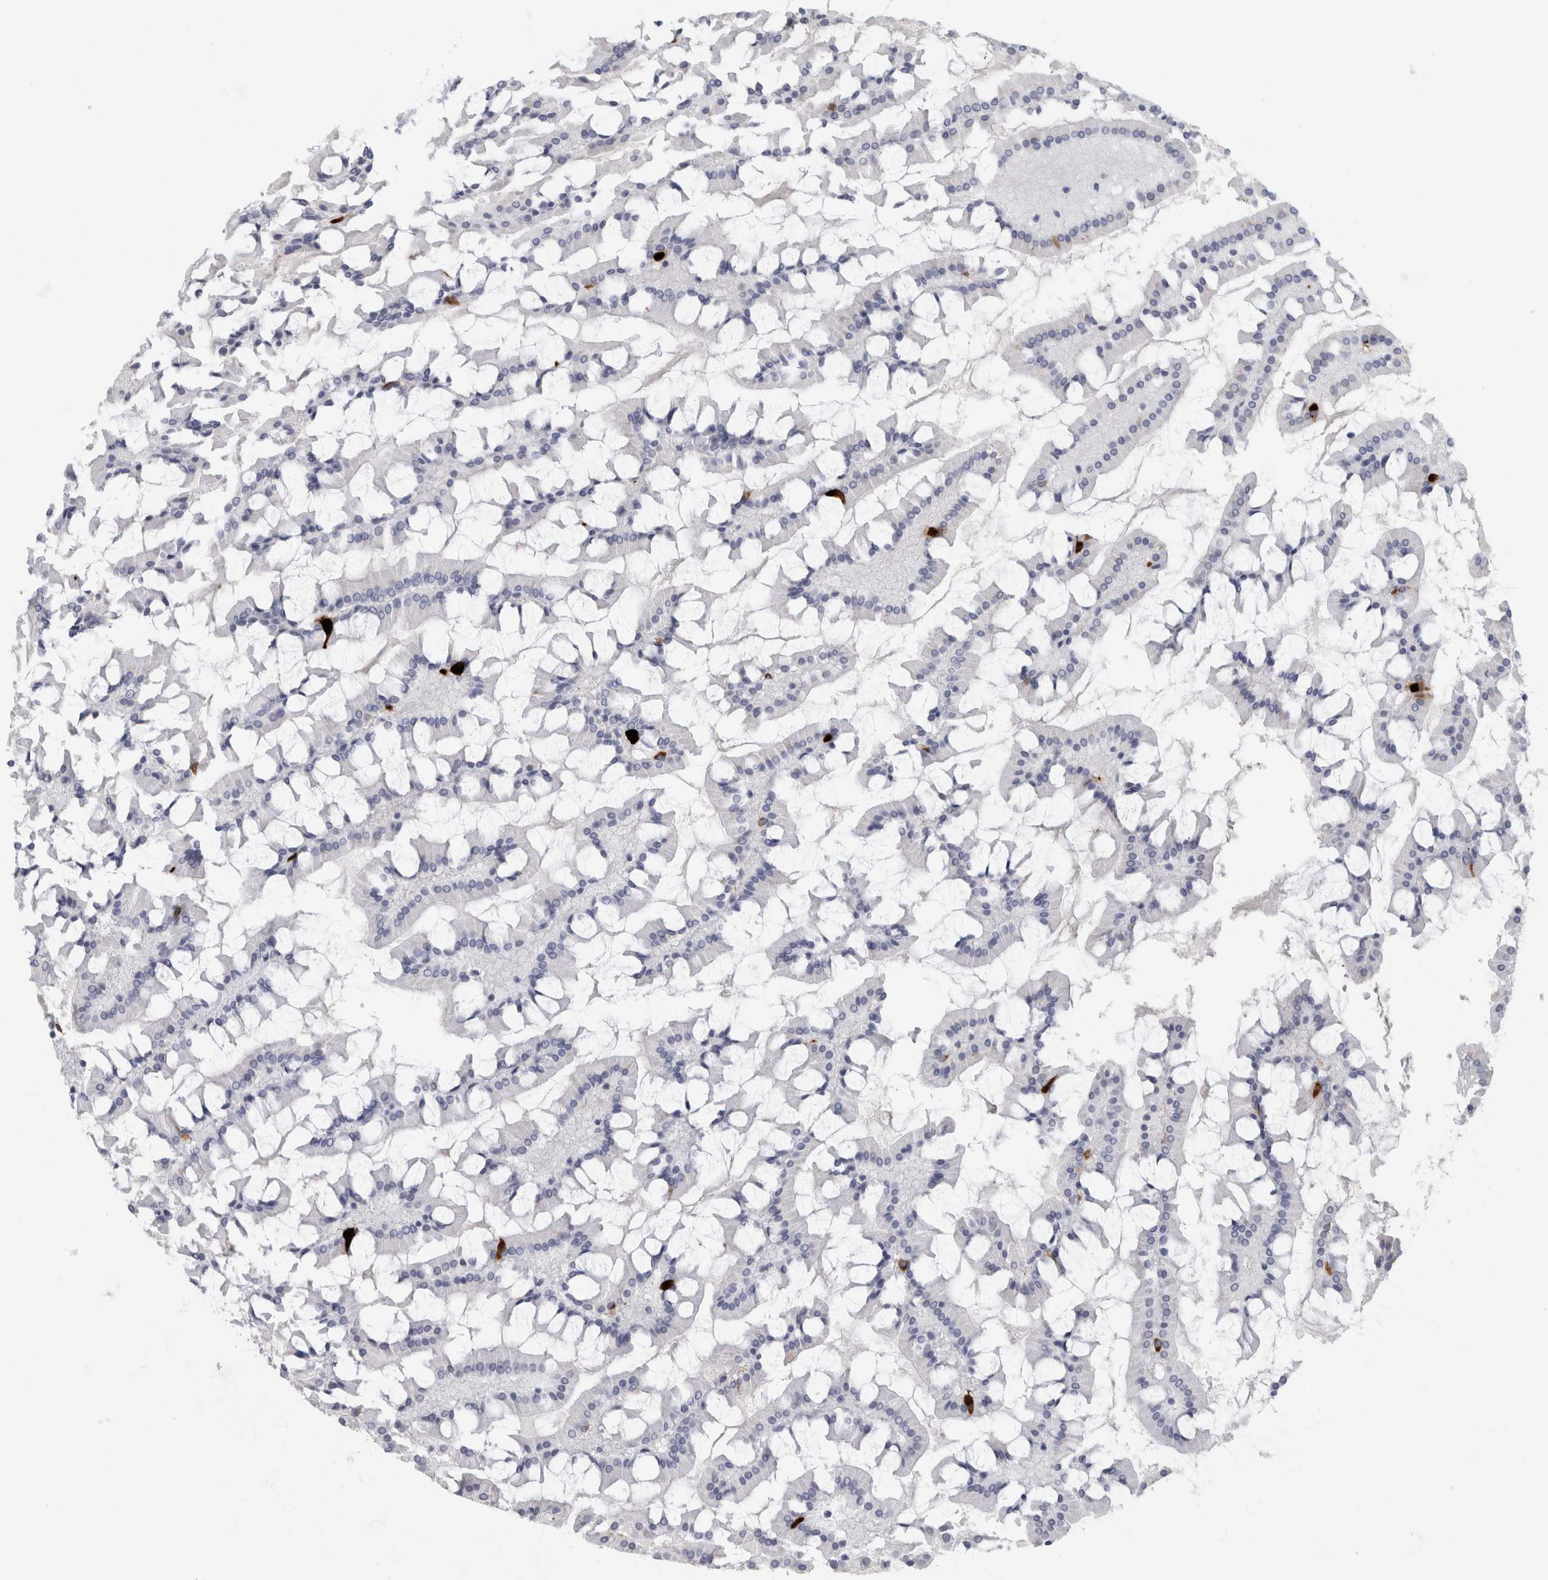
{"staining": {"intensity": "strong", "quantity": "<25%", "location": "cytoplasmic/membranous"}, "tissue": "small intestine", "cell_type": "Glandular cells", "image_type": "normal", "snomed": [{"axis": "morphology", "description": "Normal tissue, NOS"}, {"axis": "topography", "description": "Small intestine"}], "caption": "Small intestine stained with DAB immunohistochemistry (IHC) displays medium levels of strong cytoplasmic/membranous positivity in approximately <25% of glandular cells.", "gene": "CPE", "patient": {"sex": "male", "age": 41}}